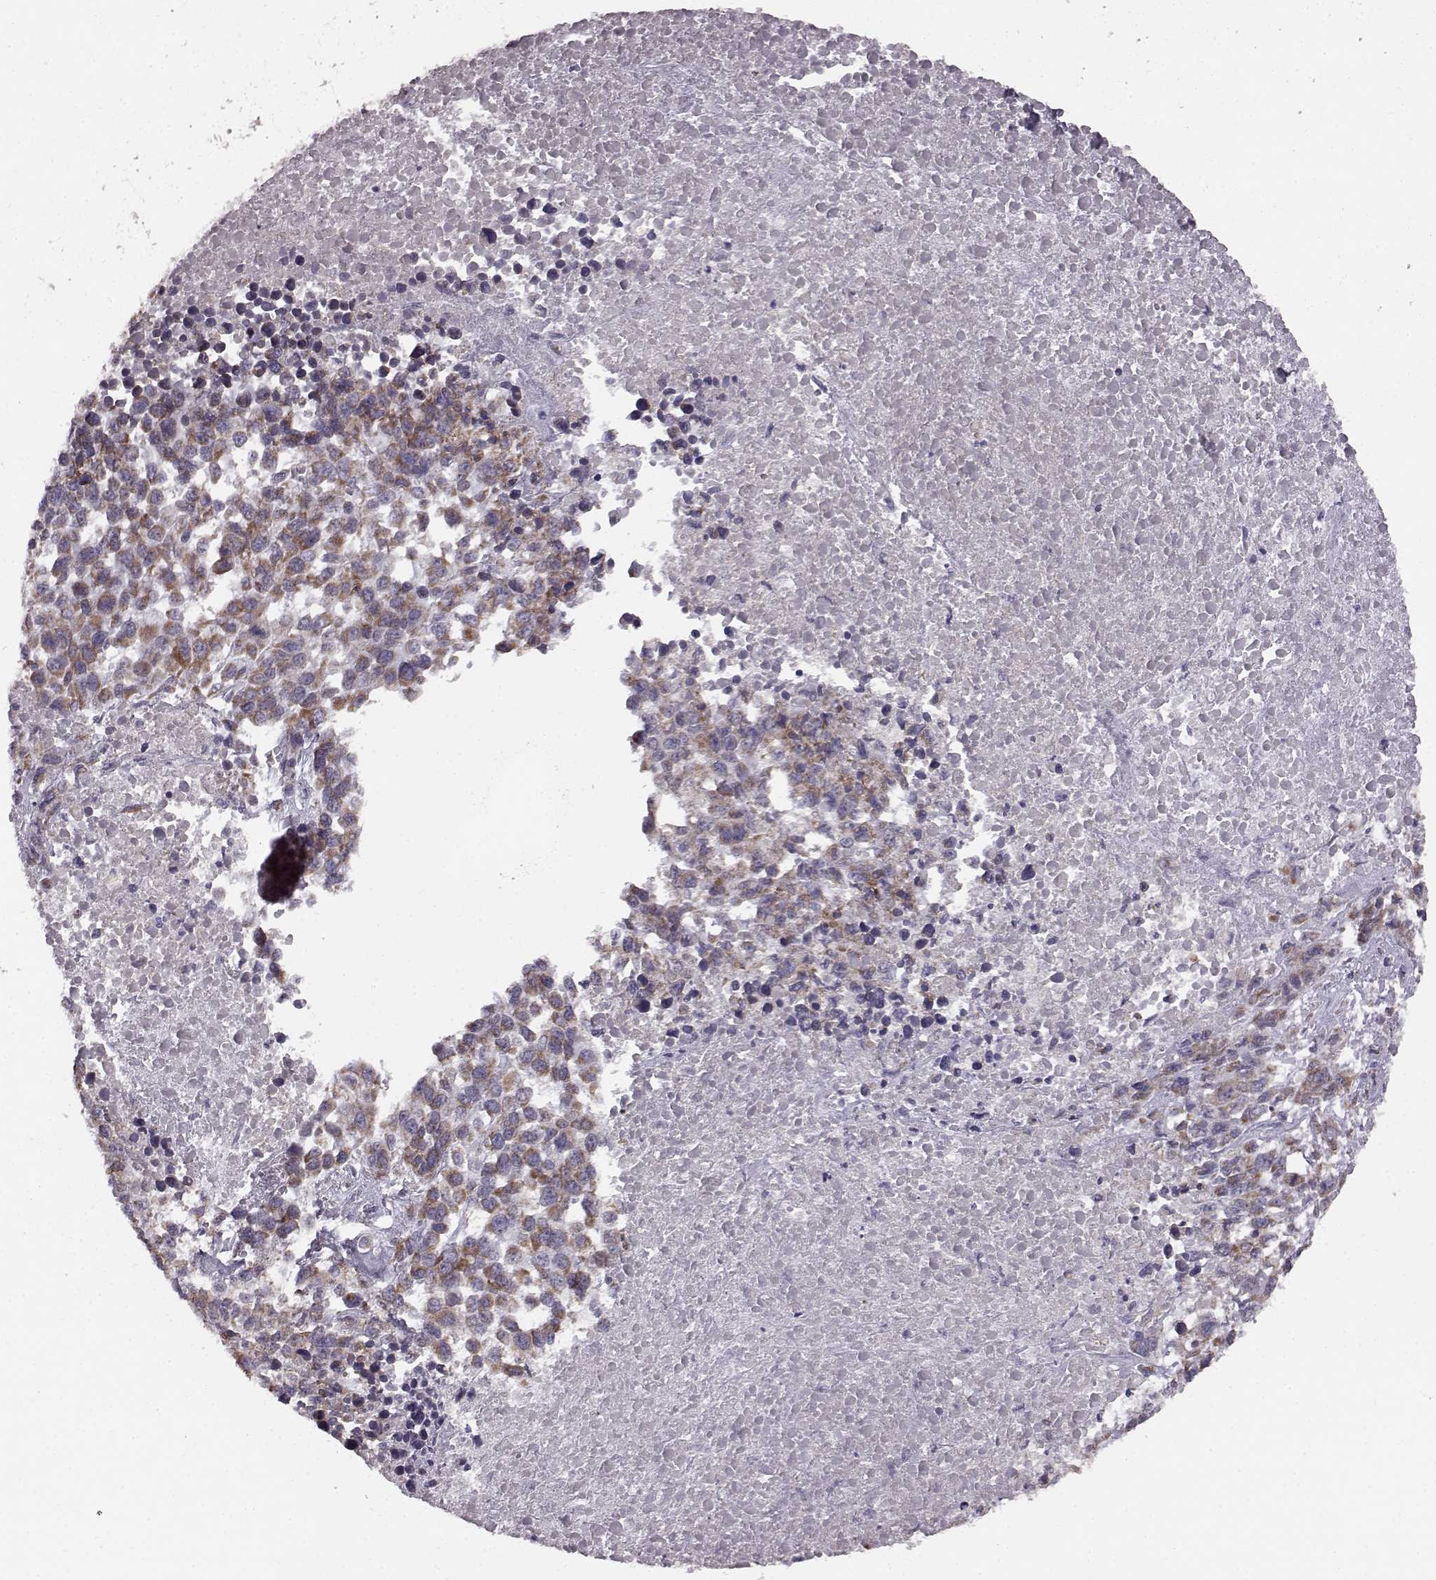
{"staining": {"intensity": "moderate", "quantity": ">75%", "location": "cytoplasmic/membranous"}, "tissue": "melanoma", "cell_type": "Tumor cells", "image_type": "cancer", "snomed": [{"axis": "morphology", "description": "Malignant melanoma, Metastatic site"}, {"axis": "topography", "description": "Skin"}], "caption": "Tumor cells demonstrate medium levels of moderate cytoplasmic/membranous positivity in approximately >75% of cells in human melanoma.", "gene": "FAM8A1", "patient": {"sex": "male", "age": 84}}